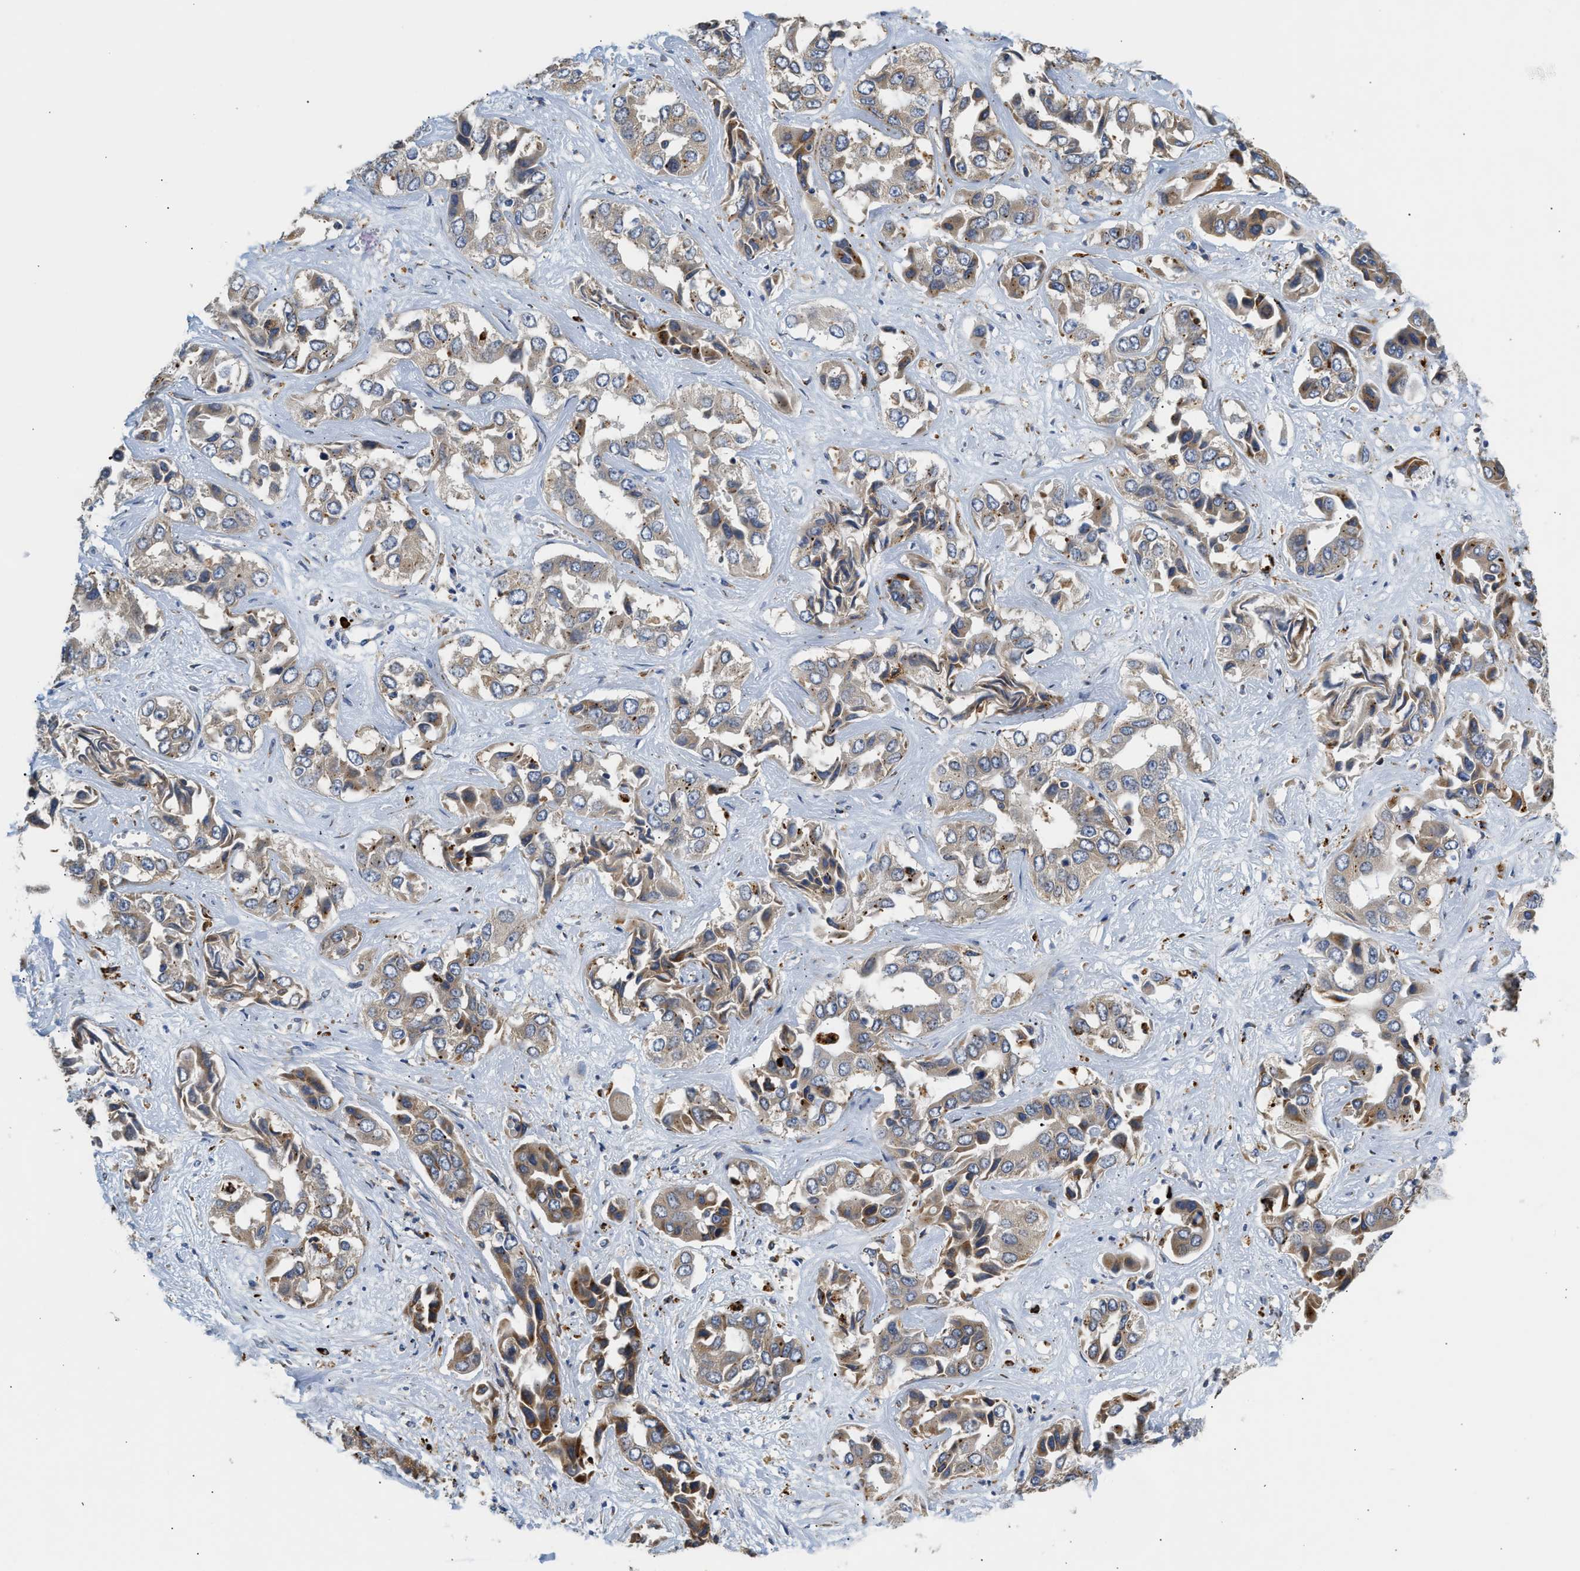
{"staining": {"intensity": "weak", "quantity": ">75%", "location": "cytoplasmic/membranous"}, "tissue": "liver cancer", "cell_type": "Tumor cells", "image_type": "cancer", "snomed": [{"axis": "morphology", "description": "Cholangiocarcinoma"}, {"axis": "topography", "description": "Liver"}], "caption": "High-magnification brightfield microscopy of liver cancer stained with DAB (brown) and counterstained with hematoxylin (blue). tumor cells exhibit weak cytoplasmic/membranous positivity is present in approximately>75% of cells. Immunohistochemistry stains the protein of interest in brown and the nuclei are stained blue.", "gene": "AMZ1", "patient": {"sex": "female", "age": 52}}